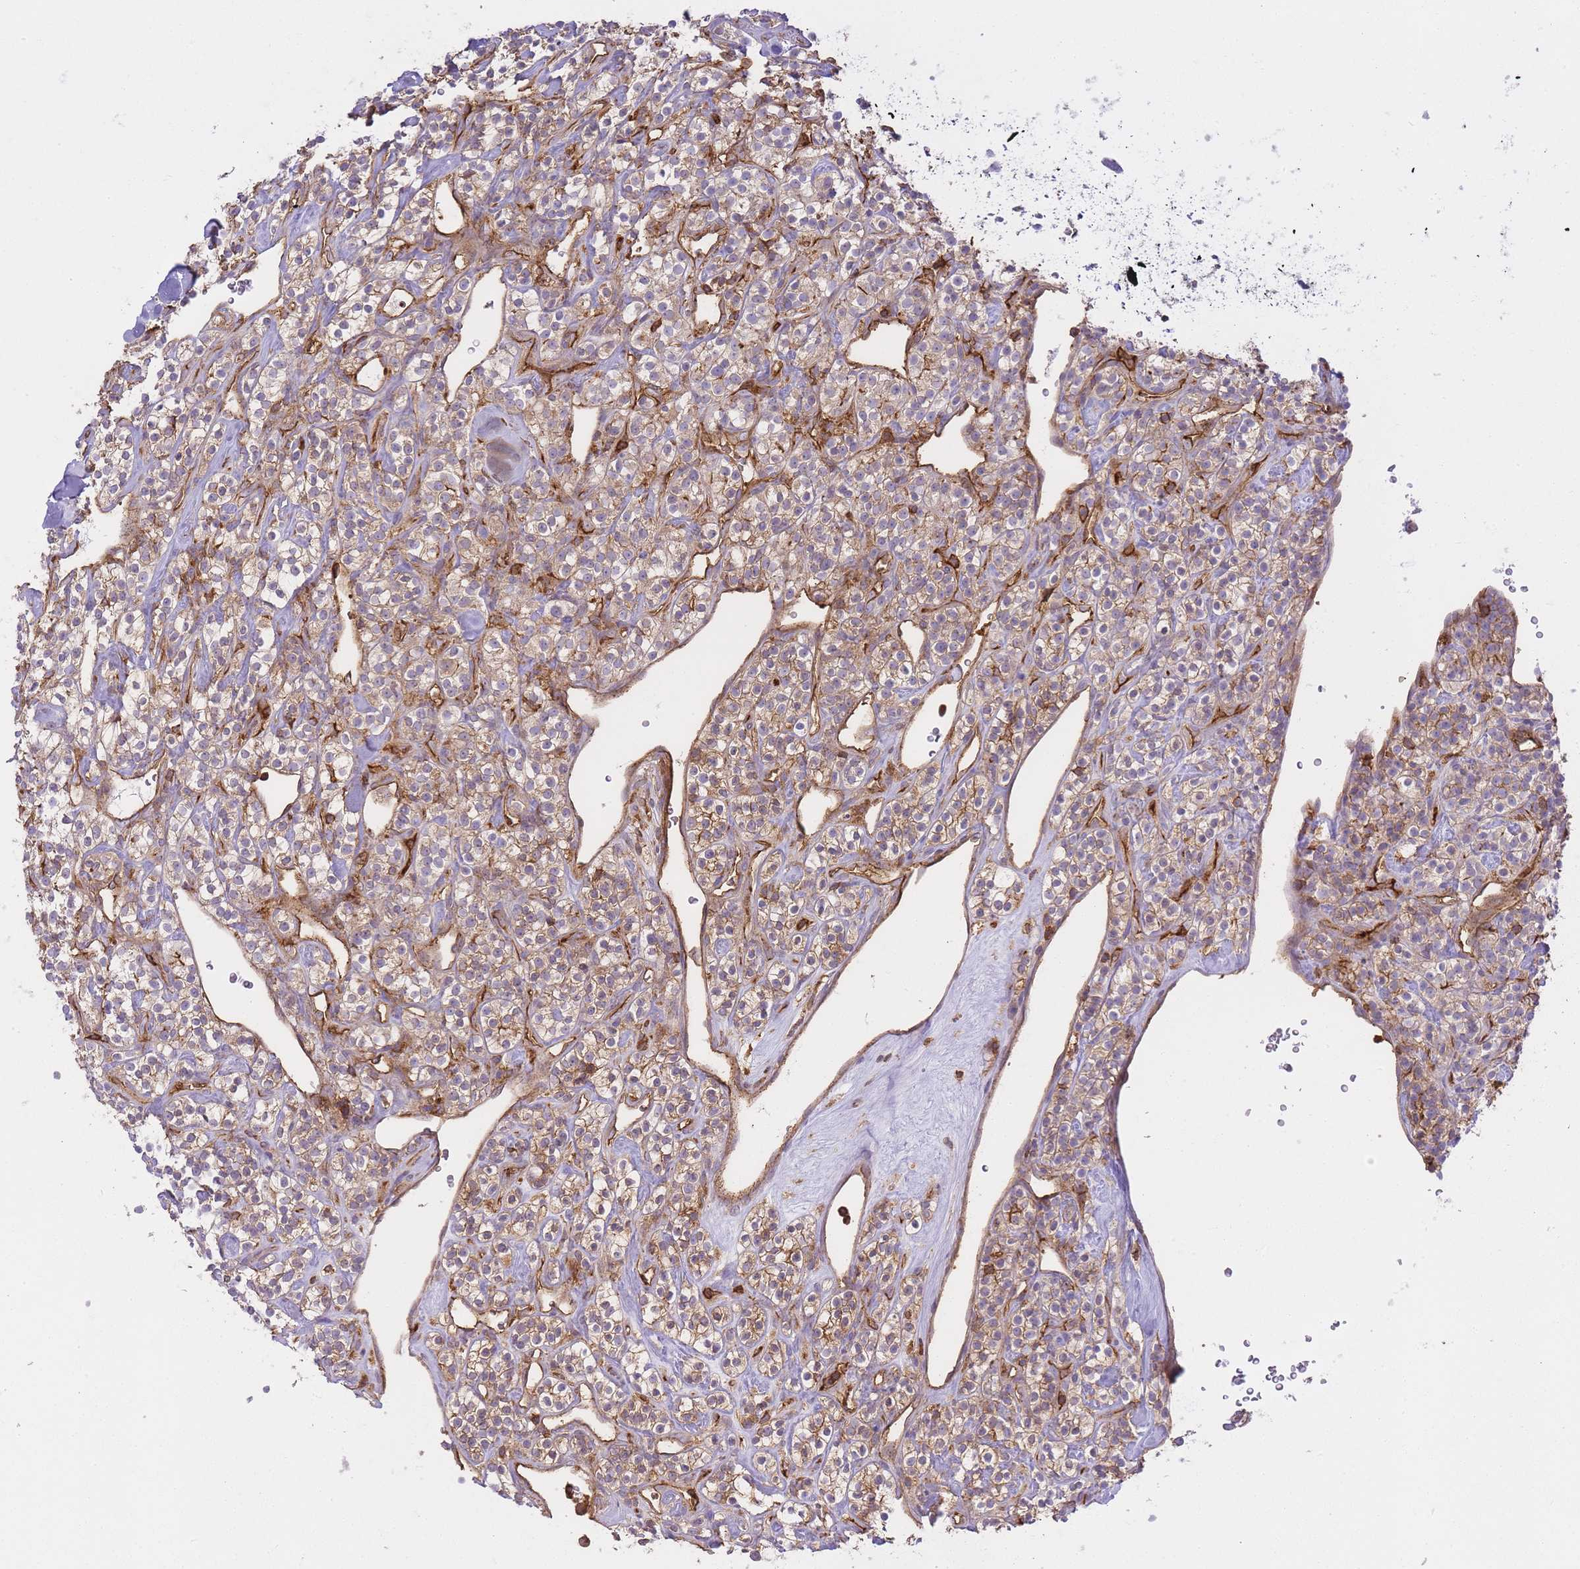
{"staining": {"intensity": "weak", "quantity": "25%-75%", "location": "cytoplasmic/membranous"}, "tissue": "renal cancer", "cell_type": "Tumor cells", "image_type": "cancer", "snomed": [{"axis": "morphology", "description": "Adenocarcinoma, NOS"}, {"axis": "topography", "description": "Kidney"}], "caption": "Brown immunohistochemical staining in renal cancer shows weak cytoplasmic/membranous expression in about 25%-75% of tumor cells. The protein of interest is shown in brown color, while the nuclei are stained blue.", "gene": "MSN", "patient": {"sex": "male", "age": 77}}